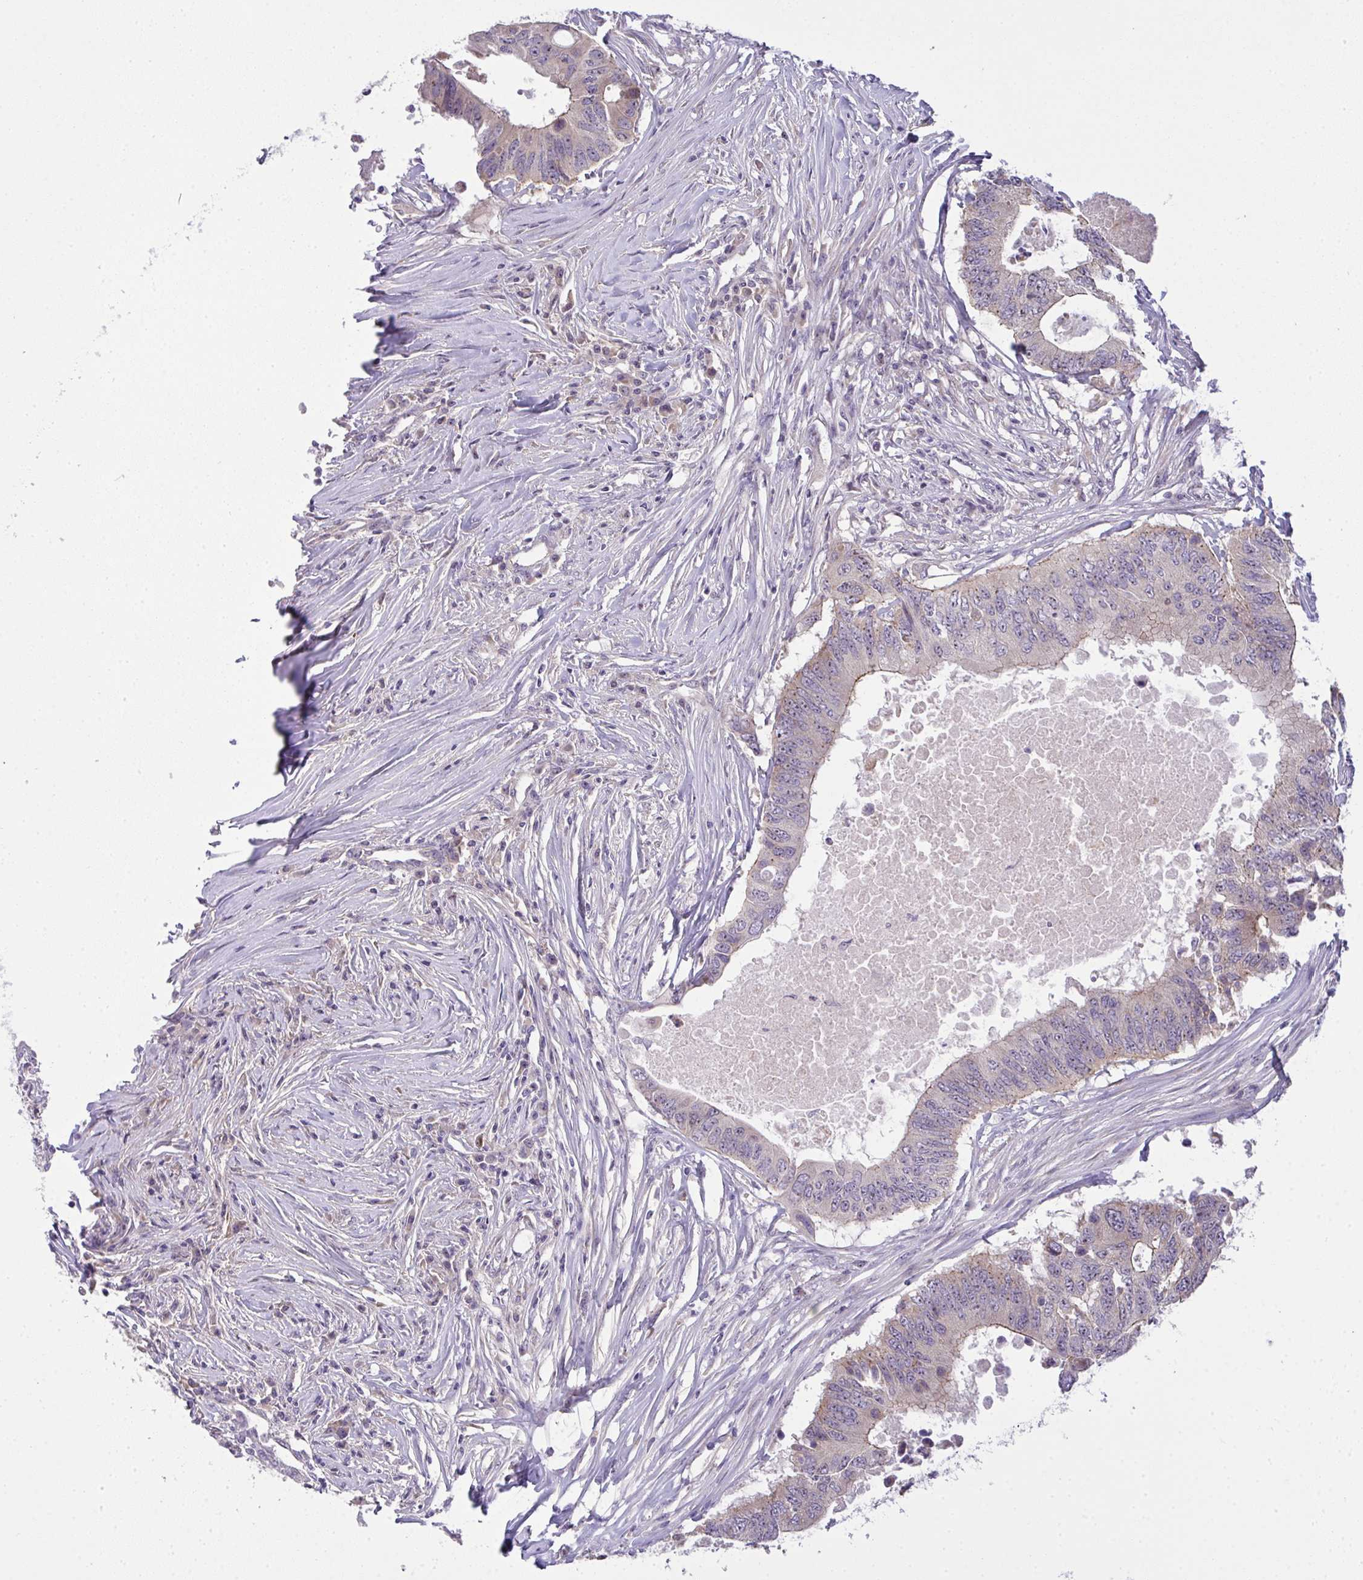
{"staining": {"intensity": "weak", "quantity": "<25%", "location": "cytoplasmic/membranous"}, "tissue": "colorectal cancer", "cell_type": "Tumor cells", "image_type": "cancer", "snomed": [{"axis": "morphology", "description": "Adenocarcinoma, NOS"}, {"axis": "topography", "description": "Colon"}], "caption": "An IHC histopathology image of colorectal adenocarcinoma is shown. There is no staining in tumor cells of colorectal adenocarcinoma.", "gene": "NT5C1A", "patient": {"sex": "male", "age": 71}}